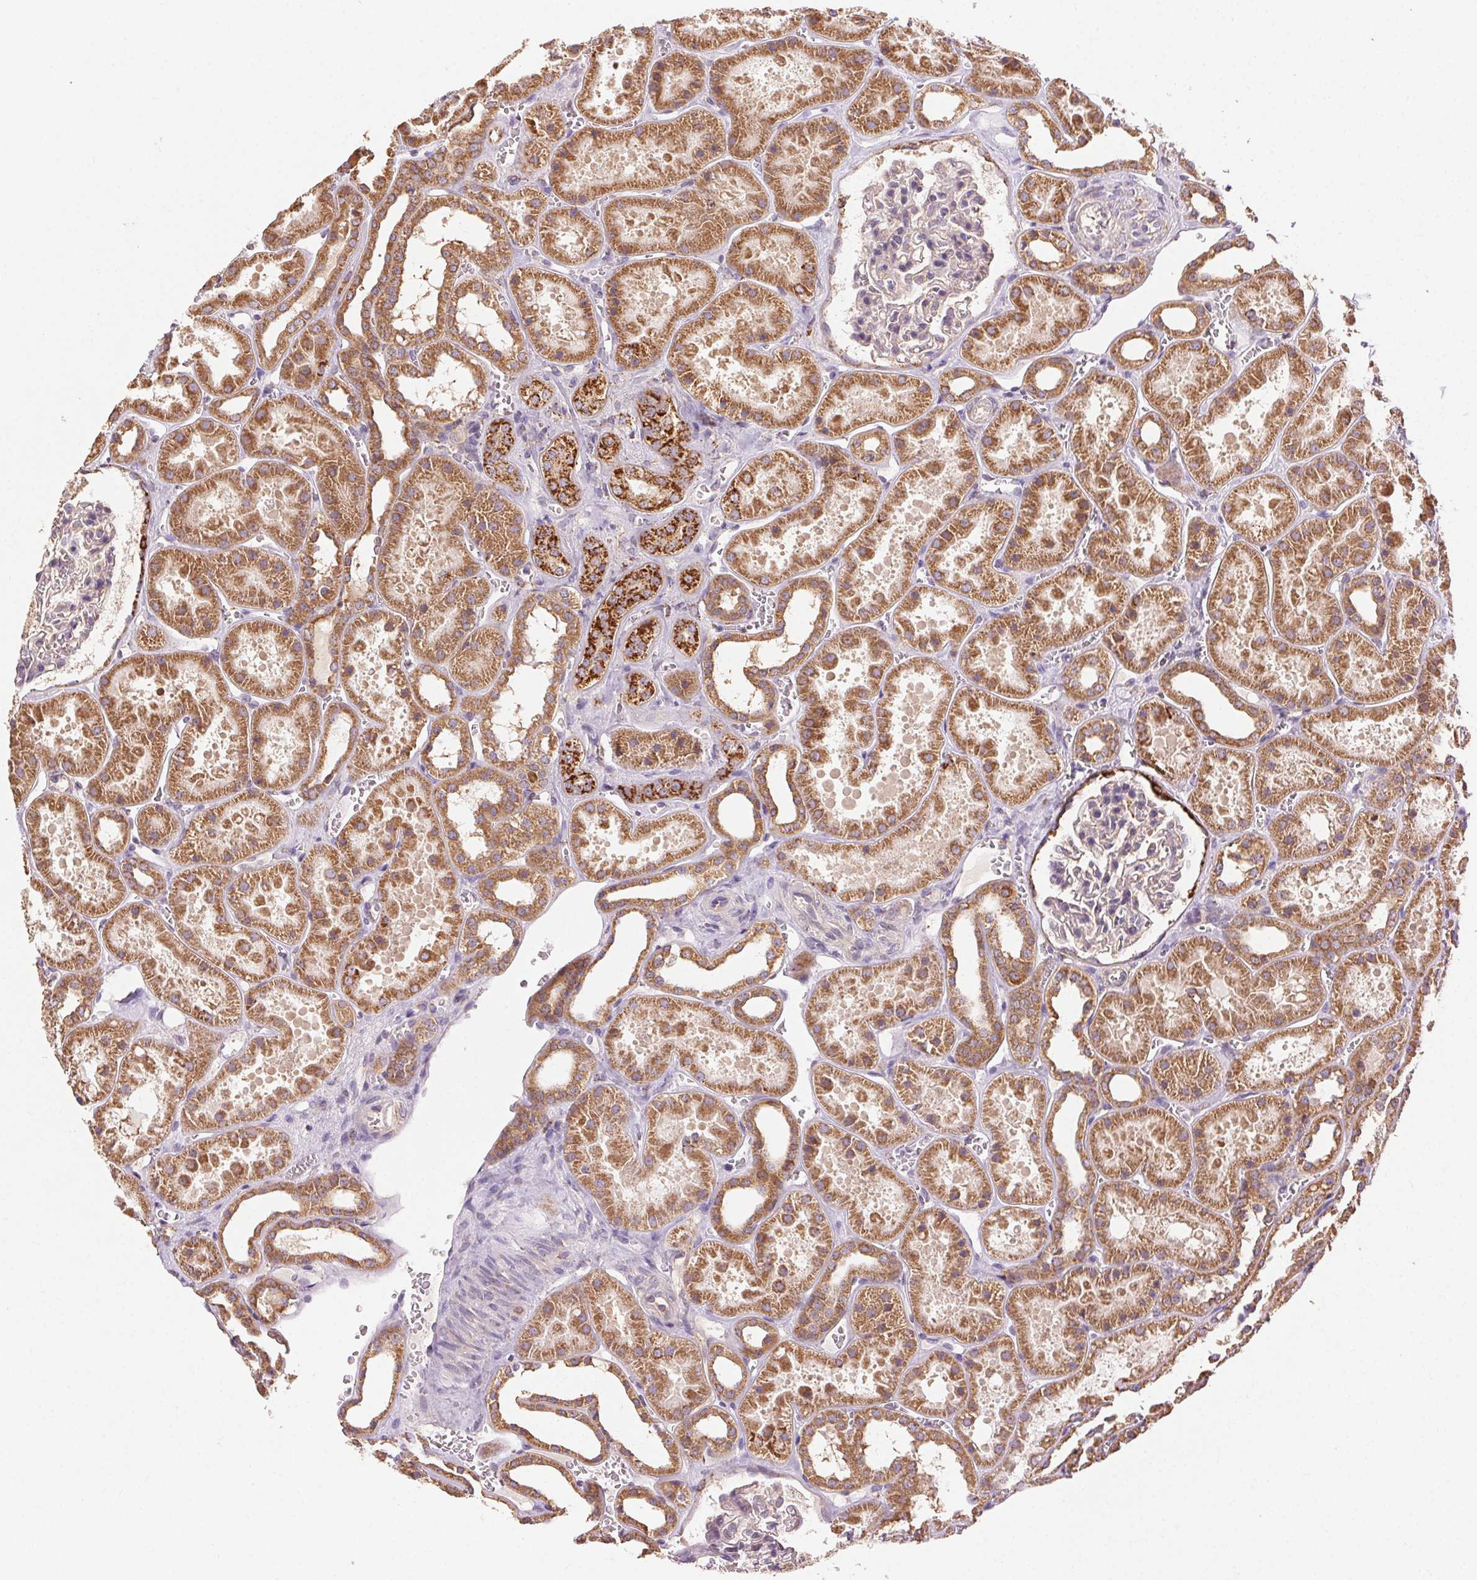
{"staining": {"intensity": "moderate", "quantity": "<25%", "location": "cytoplasmic/membranous"}, "tissue": "kidney", "cell_type": "Cells in glomeruli", "image_type": "normal", "snomed": [{"axis": "morphology", "description": "Normal tissue, NOS"}, {"axis": "topography", "description": "Kidney"}], "caption": "Immunohistochemistry (IHC) of normal human kidney reveals low levels of moderate cytoplasmic/membranous staining in approximately <25% of cells in glomeruli. (IHC, brightfield microscopy, high magnification).", "gene": "FNBP1L", "patient": {"sex": "female", "age": 41}}